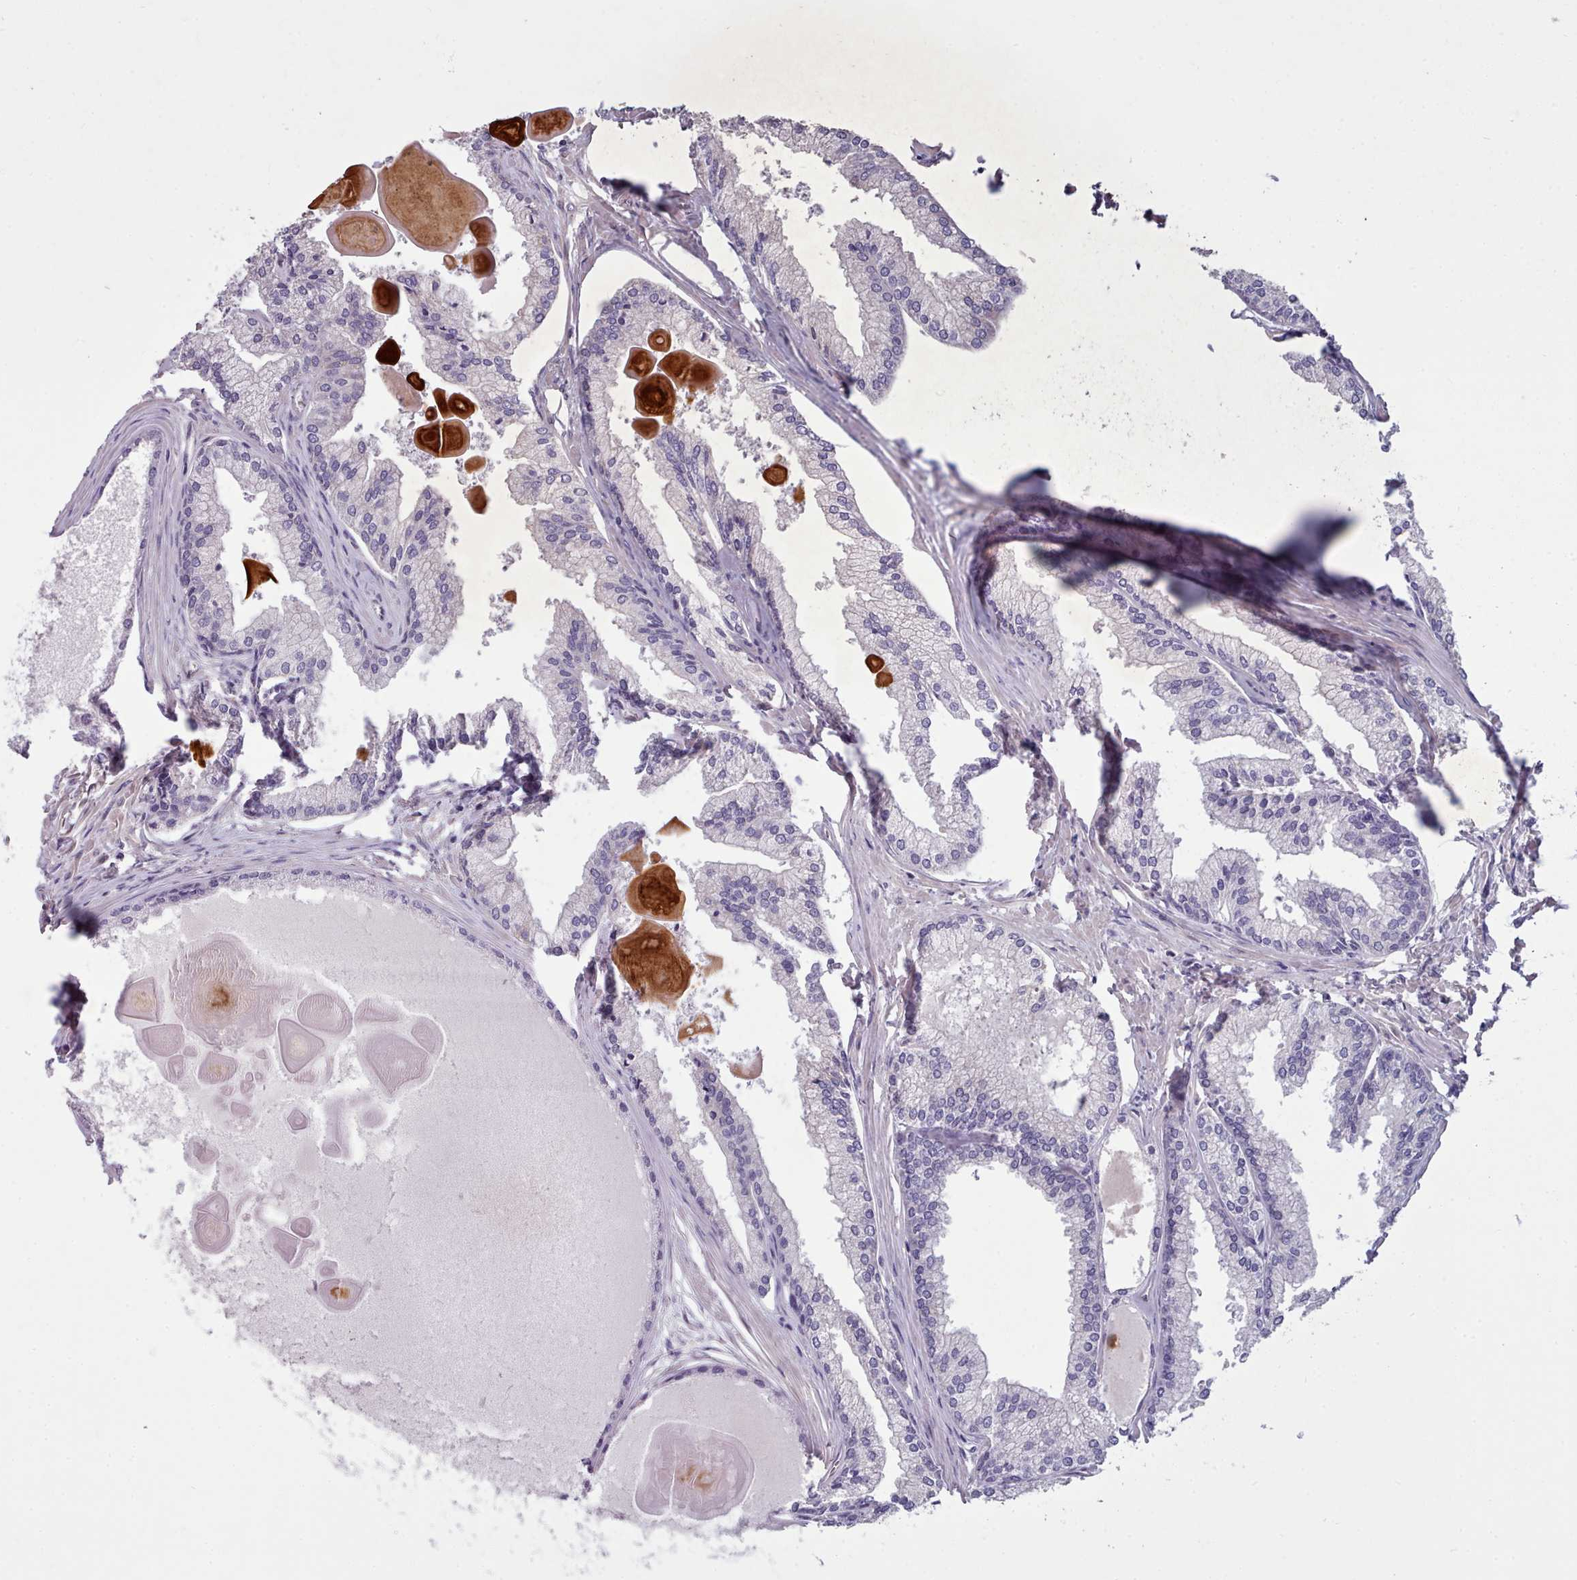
{"staining": {"intensity": "negative", "quantity": "none", "location": "none"}, "tissue": "prostate cancer", "cell_type": "Tumor cells", "image_type": "cancer", "snomed": [{"axis": "morphology", "description": "Adenocarcinoma, High grade"}, {"axis": "topography", "description": "Prostate"}], "caption": "Tumor cells show no significant positivity in high-grade adenocarcinoma (prostate).", "gene": "DPF1", "patient": {"sex": "male", "age": 68}}